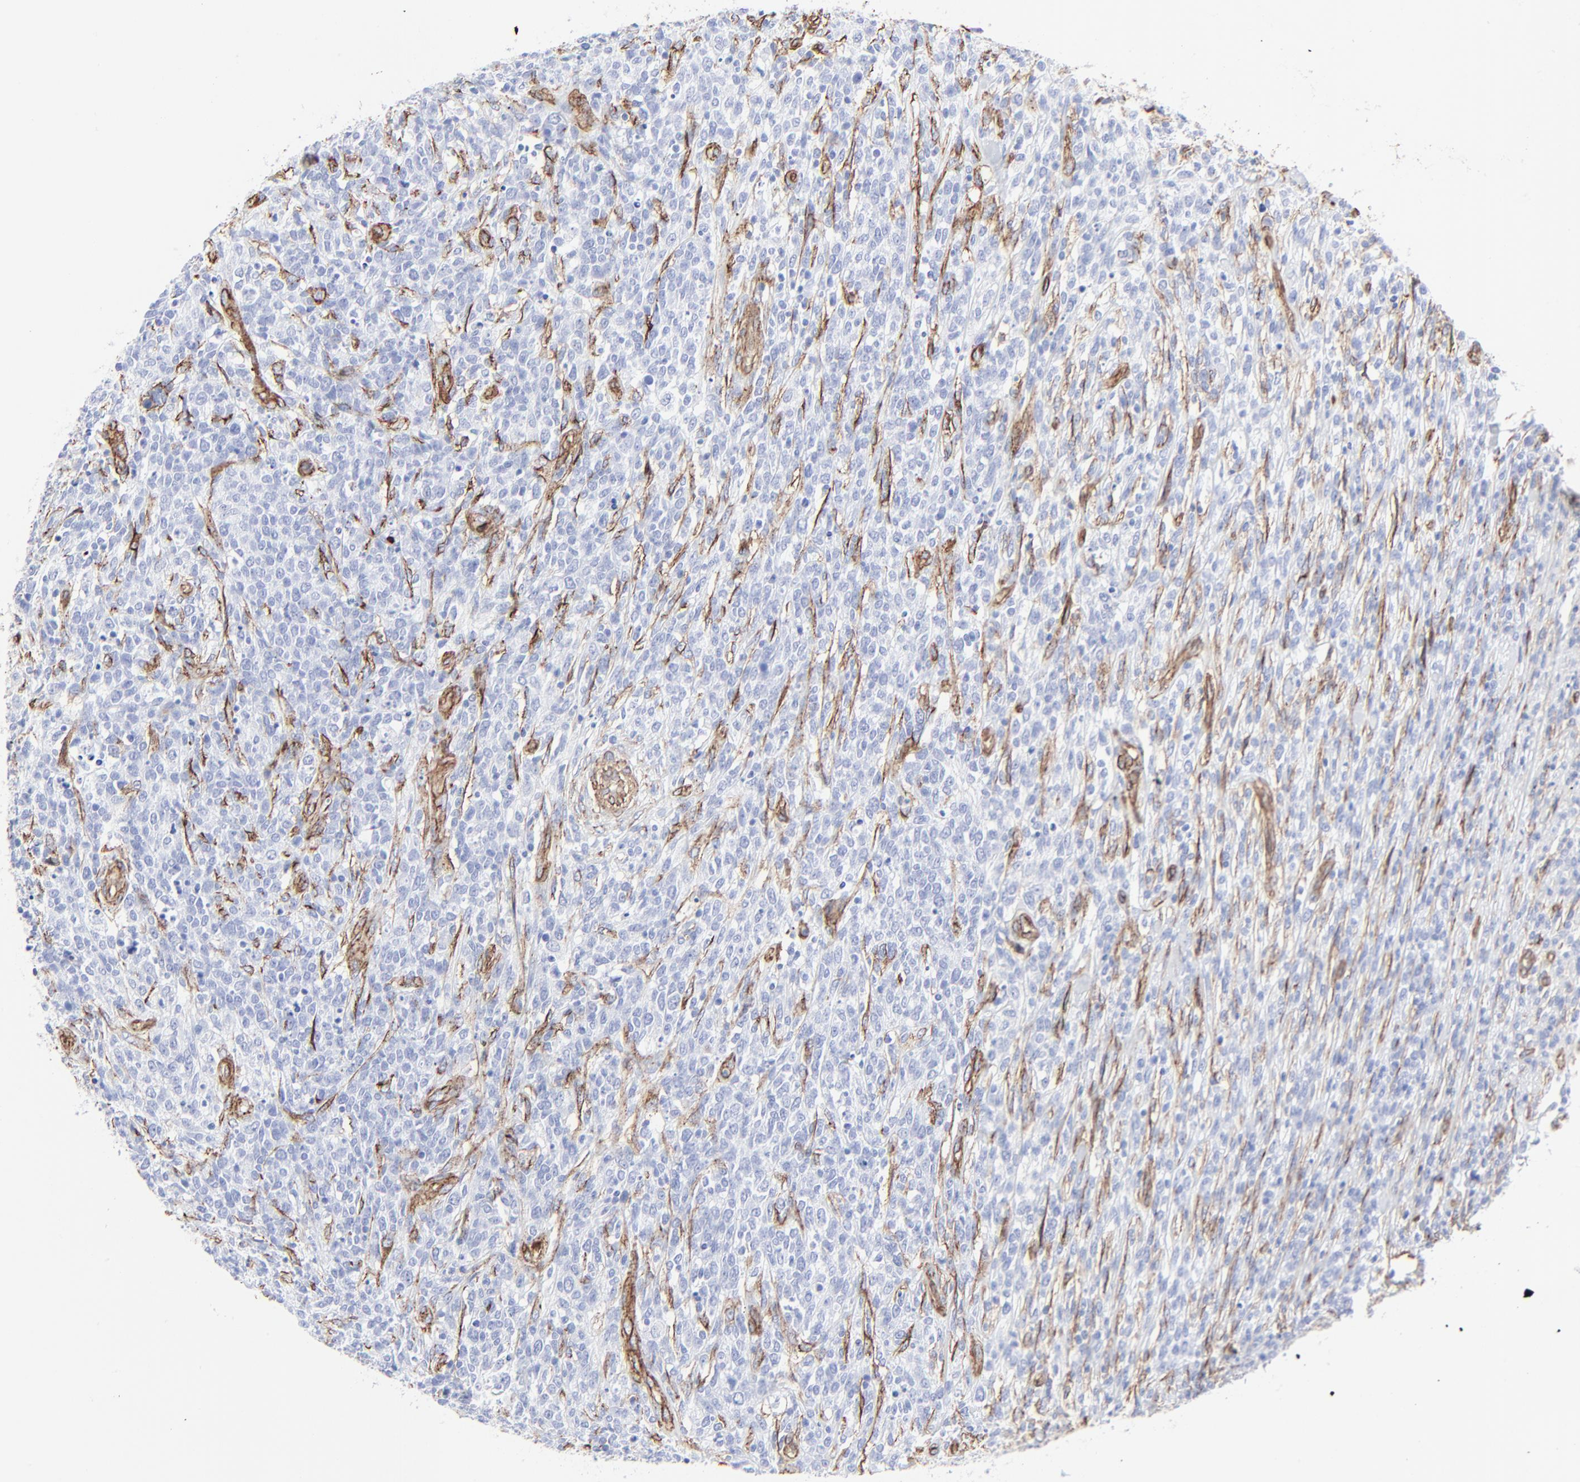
{"staining": {"intensity": "negative", "quantity": "none", "location": "none"}, "tissue": "lymphoma", "cell_type": "Tumor cells", "image_type": "cancer", "snomed": [{"axis": "morphology", "description": "Malignant lymphoma, non-Hodgkin's type, High grade"}, {"axis": "topography", "description": "Lymph node"}], "caption": "Protein analysis of lymphoma reveals no significant positivity in tumor cells. (DAB (3,3'-diaminobenzidine) IHC, high magnification).", "gene": "CAV1", "patient": {"sex": "female", "age": 73}}